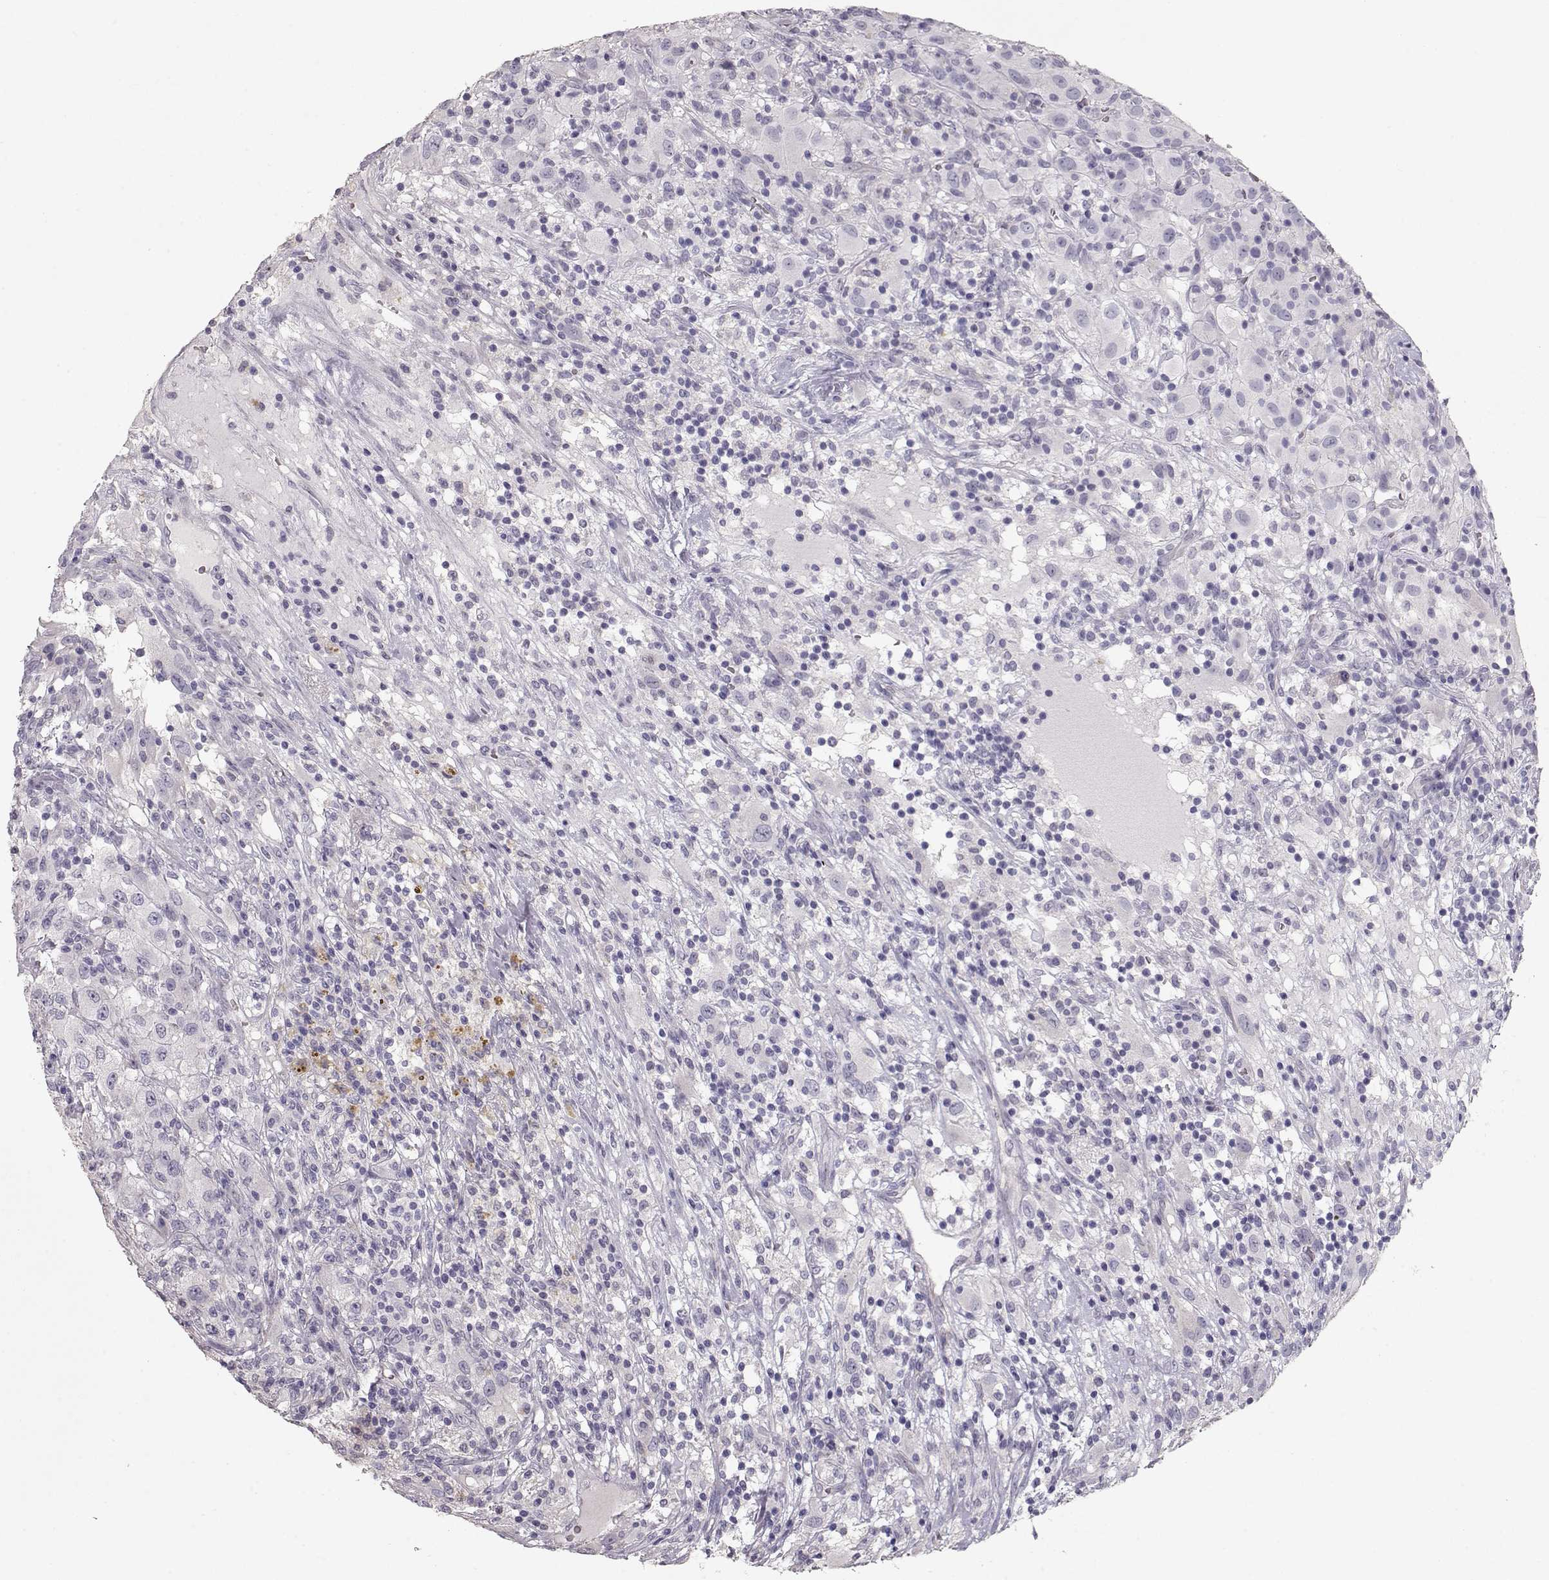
{"staining": {"intensity": "negative", "quantity": "none", "location": "none"}, "tissue": "renal cancer", "cell_type": "Tumor cells", "image_type": "cancer", "snomed": [{"axis": "morphology", "description": "Adenocarcinoma, NOS"}, {"axis": "topography", "description": "Kidney"}], "caption": "Immunohistochemical staining of human adenocarcinoma (renal) reveals no significant expression in tumor cells.", "gene": "SLC18A1", "patient": {"sex": "female", "age": 67}}